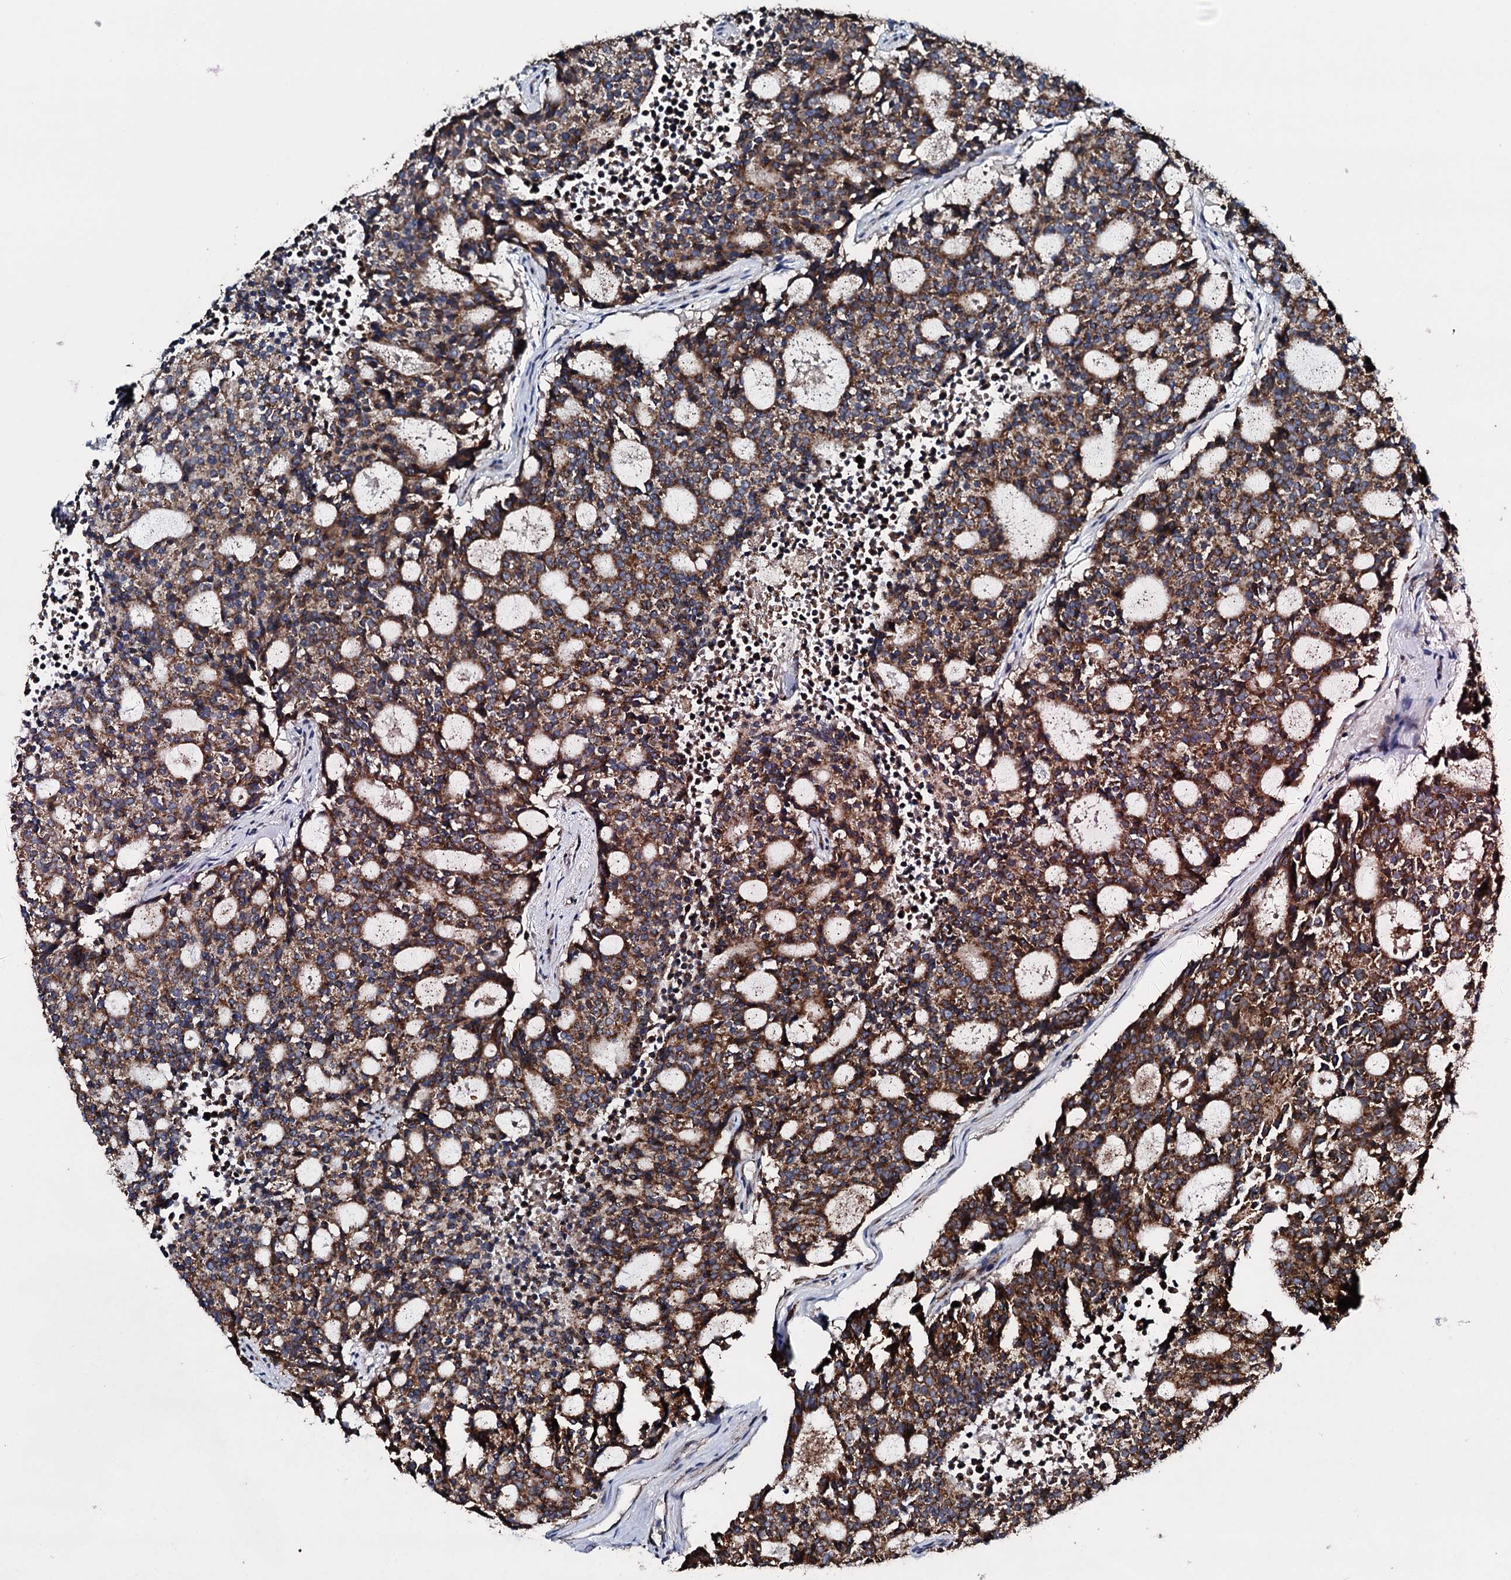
{"staining": {"intensity": "strong", "quantity": ">75%", "location": "cytoplasmic/membranous"}, "tissue": "carcinoid", "cell_type": "Tumor cells", "image_type": "cancer", "snomed": [{"axis": "morphology", "description": "Carcinoid, malignant, NOS"}, {"axis": "topography", "description": "Pancreas"}], "caption": "Immunohistochemical staining of human carcinoid reveals high levels of strong cytoplasmic/membranous protein positivity in about >75% of tumor cells. (Stains: DAB (3,3'-diaminobenzidine) in brown, nuclei in blue, Microscopy: brightfield microscopy at high magnification).", "gene": "DYNC2I2", "patient": {"sex": "female", "age": 54}}